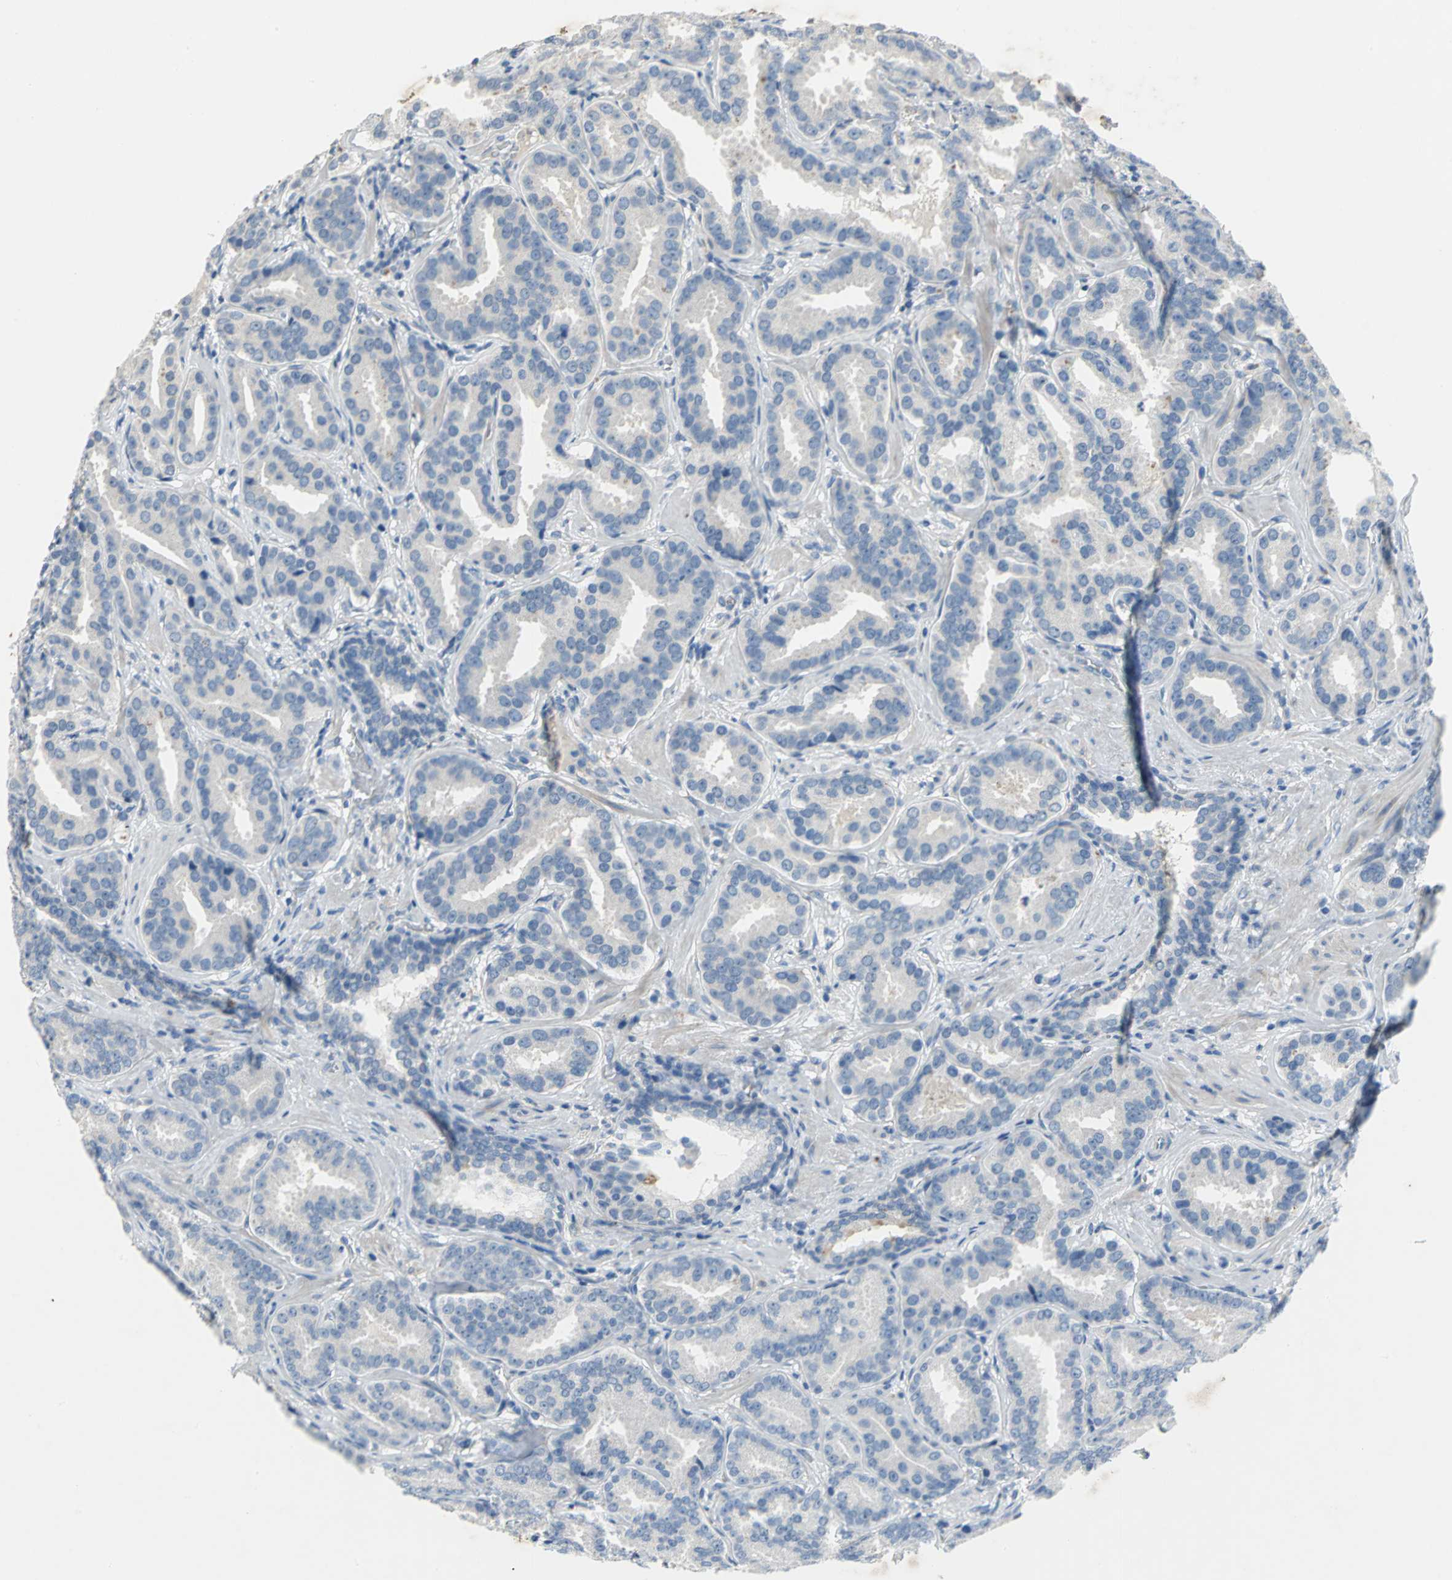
{"staining": {"intensity": "negative", "quantity": "none", "location": "none"}, "tissue": "prostate cancer", "cell_type": "Tumor cells", "image_type": "cancer", "snomed": [{"axis": "morphology", "description": "Adenocarcinoma, Low grade"}, {"axis": "topography", "description": "Prostate"}], "caption": "Immunohistochemistry micrograph of human prostate cancer (low-grade adenocarcinoma) stained for a protein (brown), which exhibits no expression in tumor cells.", "gene": "PTGDS", "patient": {"sex": "male", "age": 59}}